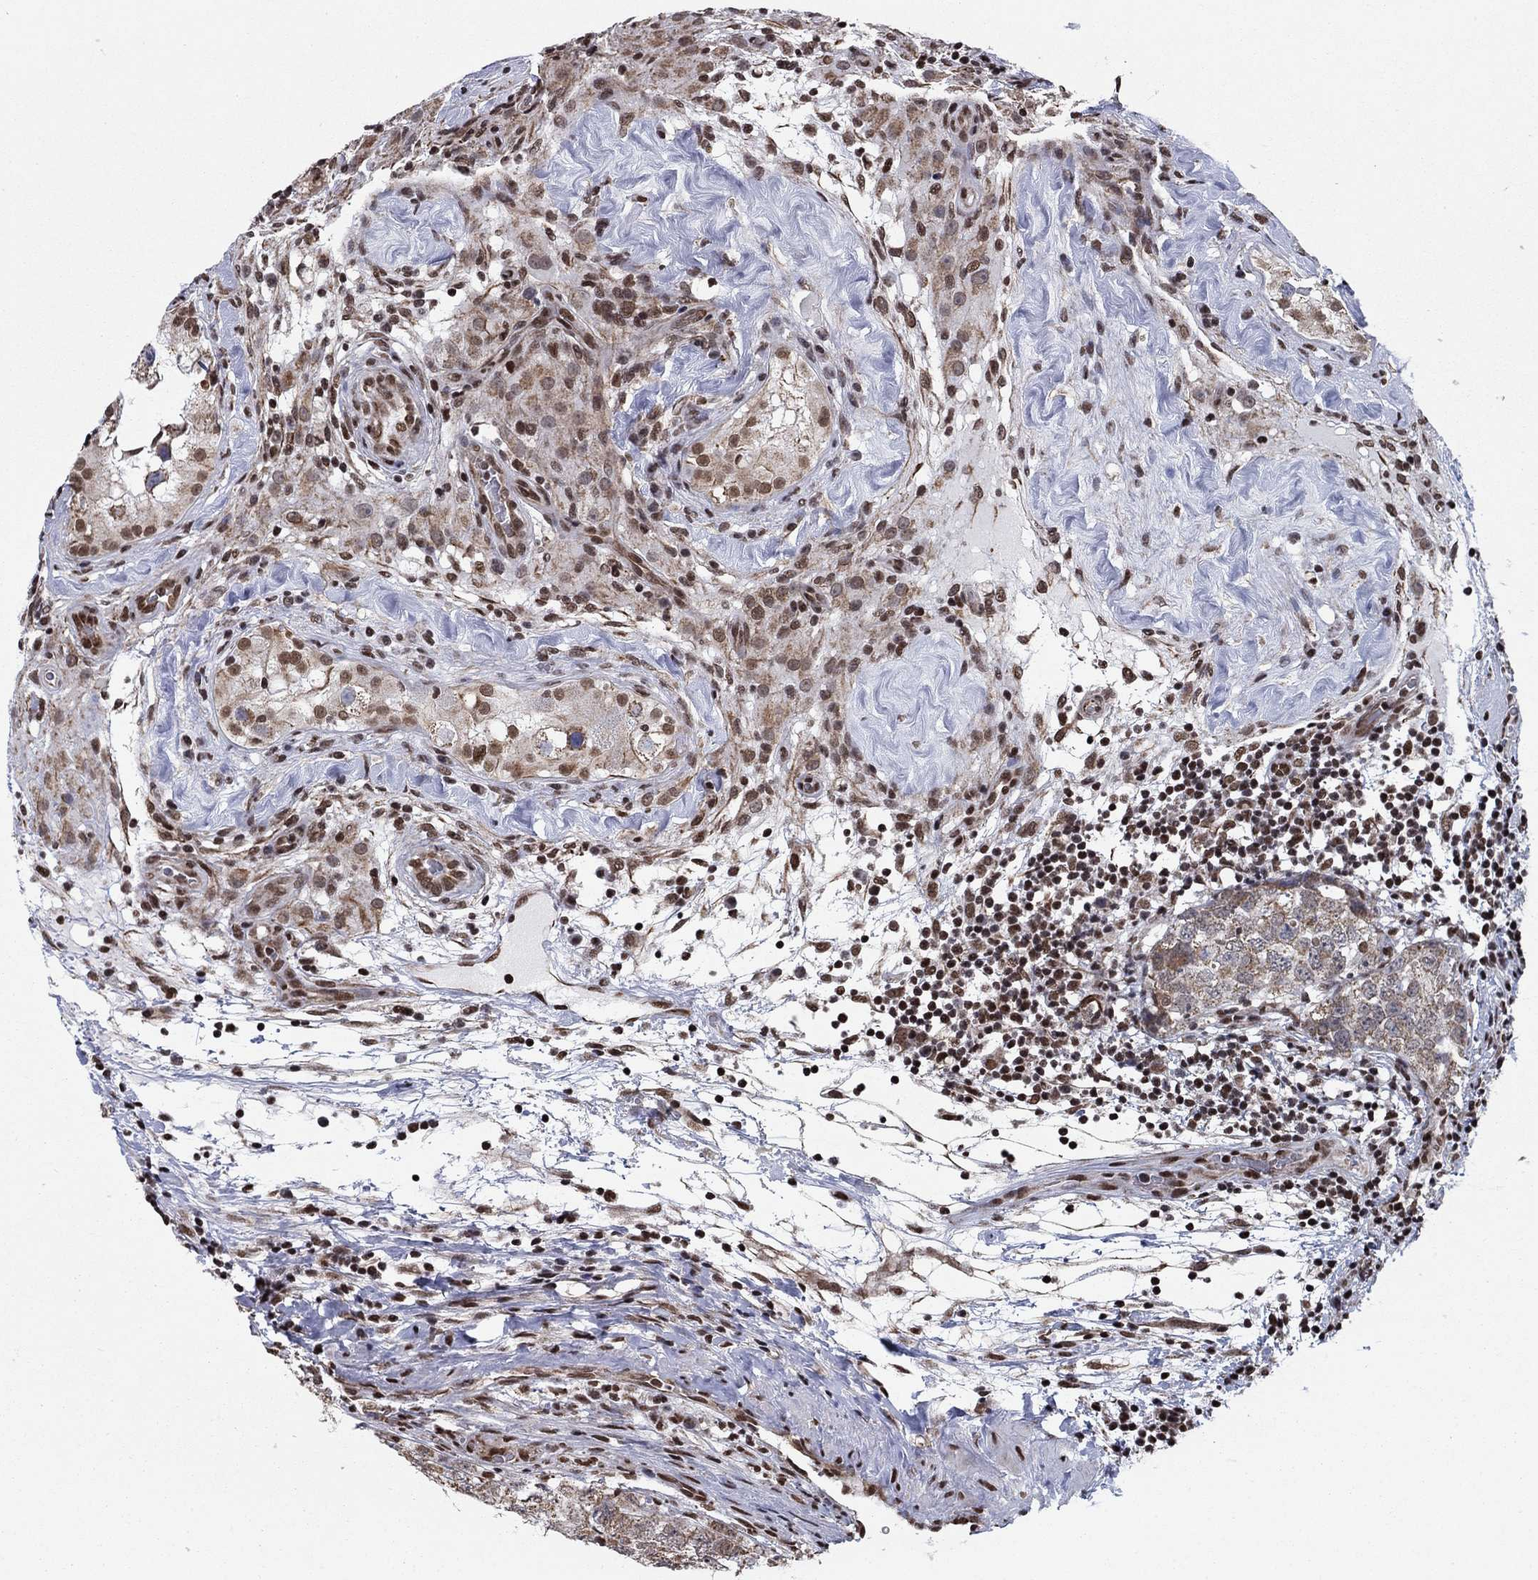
{"staining": {"intensity": "weak", "quantity": ">75%", "location": "cytoplasmic/membranous"}, "tissue": "testis cancer", "cell_type": "Tumor cells", "image_type": "cancer", "snomed": [{"axis": "morphology", "description": "Seminoma, NOS"}, {"axis": "topography", "description": "Testis"}], "caption": "Testis seminoma stained with DAB (3,3'-diaminobenzidine) IHC demonstrates low levels of weak cytoplasmic/membranous staining in about >75% of tumor cells.", "gene": "N4BP2", "patient": {"sex": "male", "age": 34}}